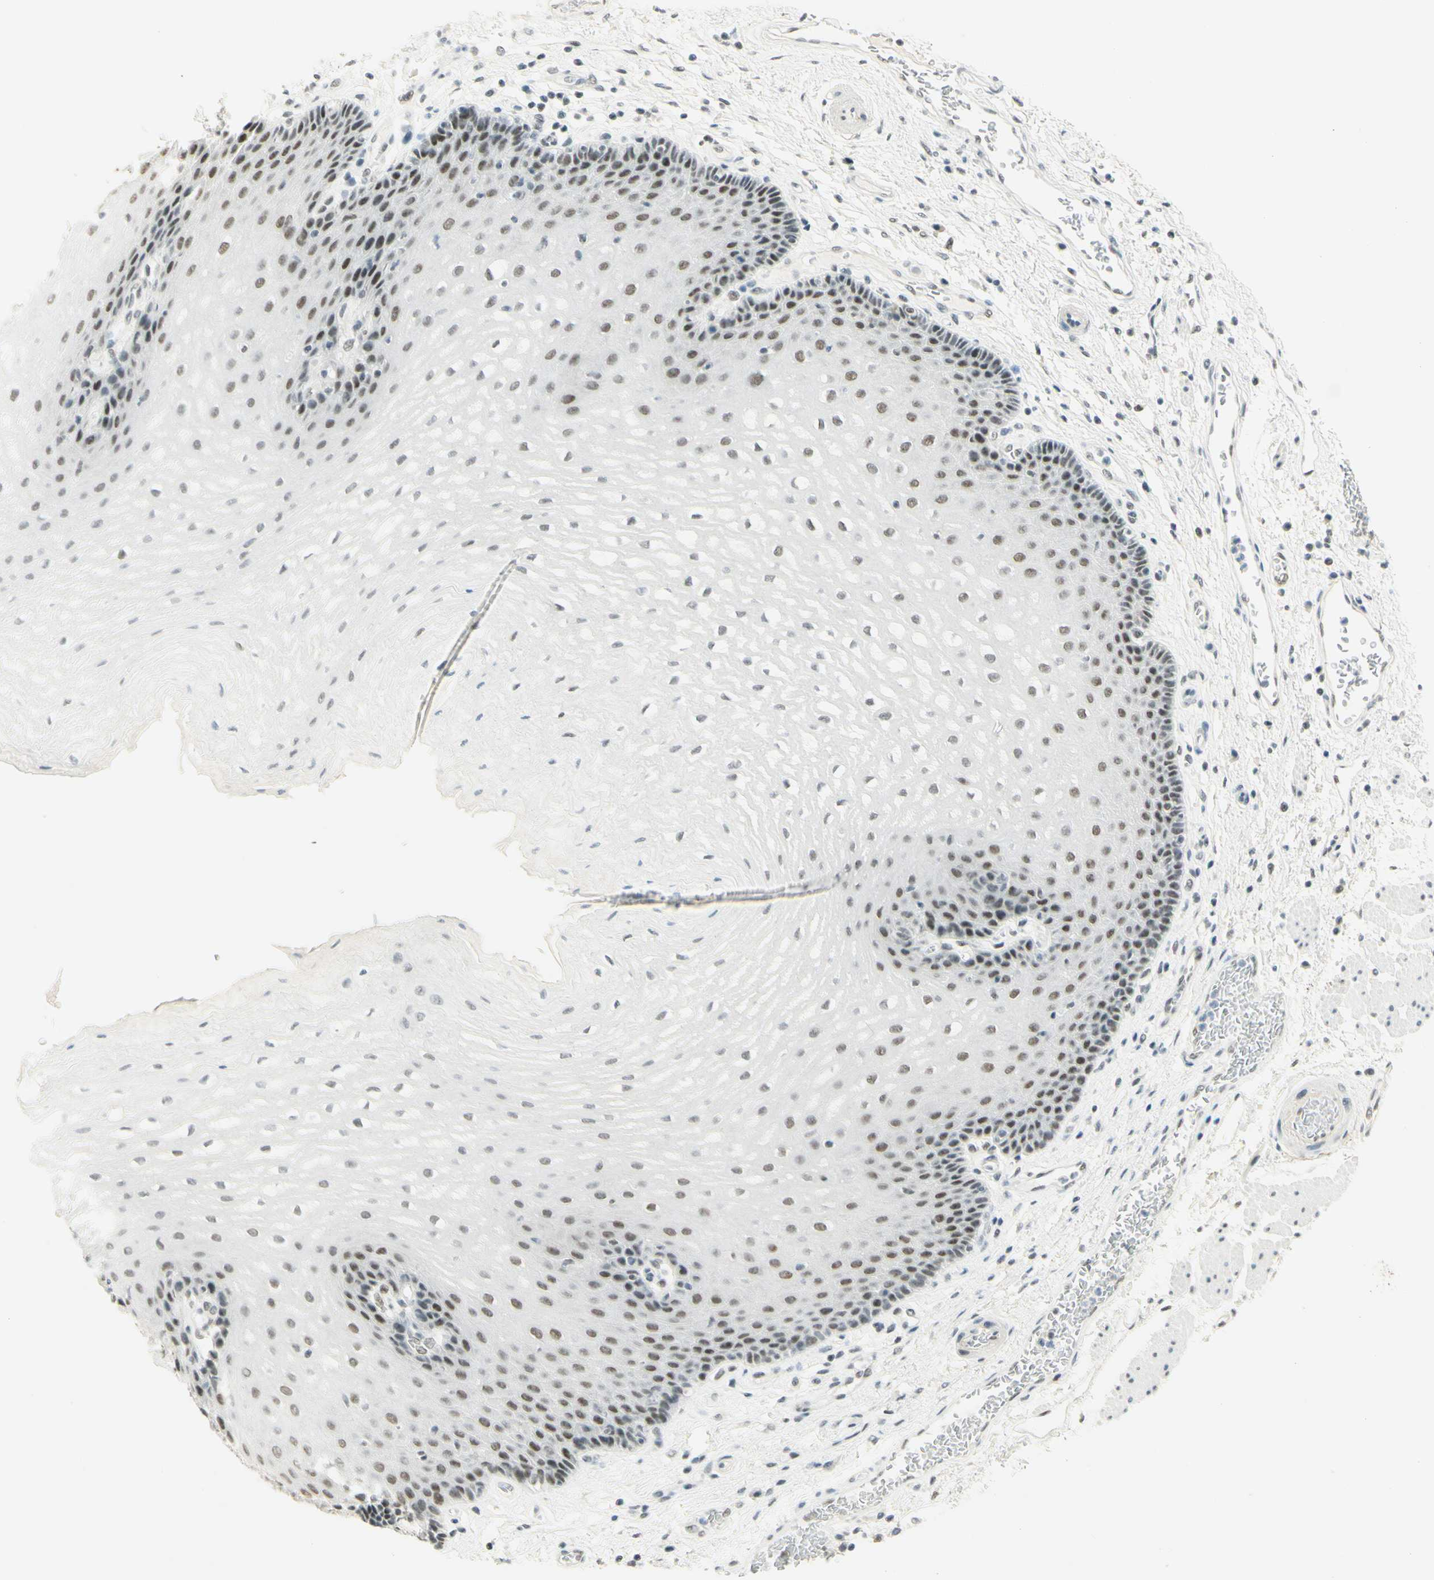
{"staining": {"intensity": "weak", "quantity": ">75%", "location": "nuclear"}, "tissue": "esophagus", "cell_type": "Squamous epithelial cells", "image_type": "normal", "snomed": [{"axis": "morphology", "description": "Normal tissue, NOS"}, {"axis": "topography", "description": "Esophagus"}], "caption": "An immunohistochemistry image of unremarkable tissue is shown. Protein staining in brown shows weak nuclear positivity in esophagus within squamous epithelial cells. Nuclei are stained in blue.", "gene": "PMS2", "patient": {"sex": "male", "age": 54}}